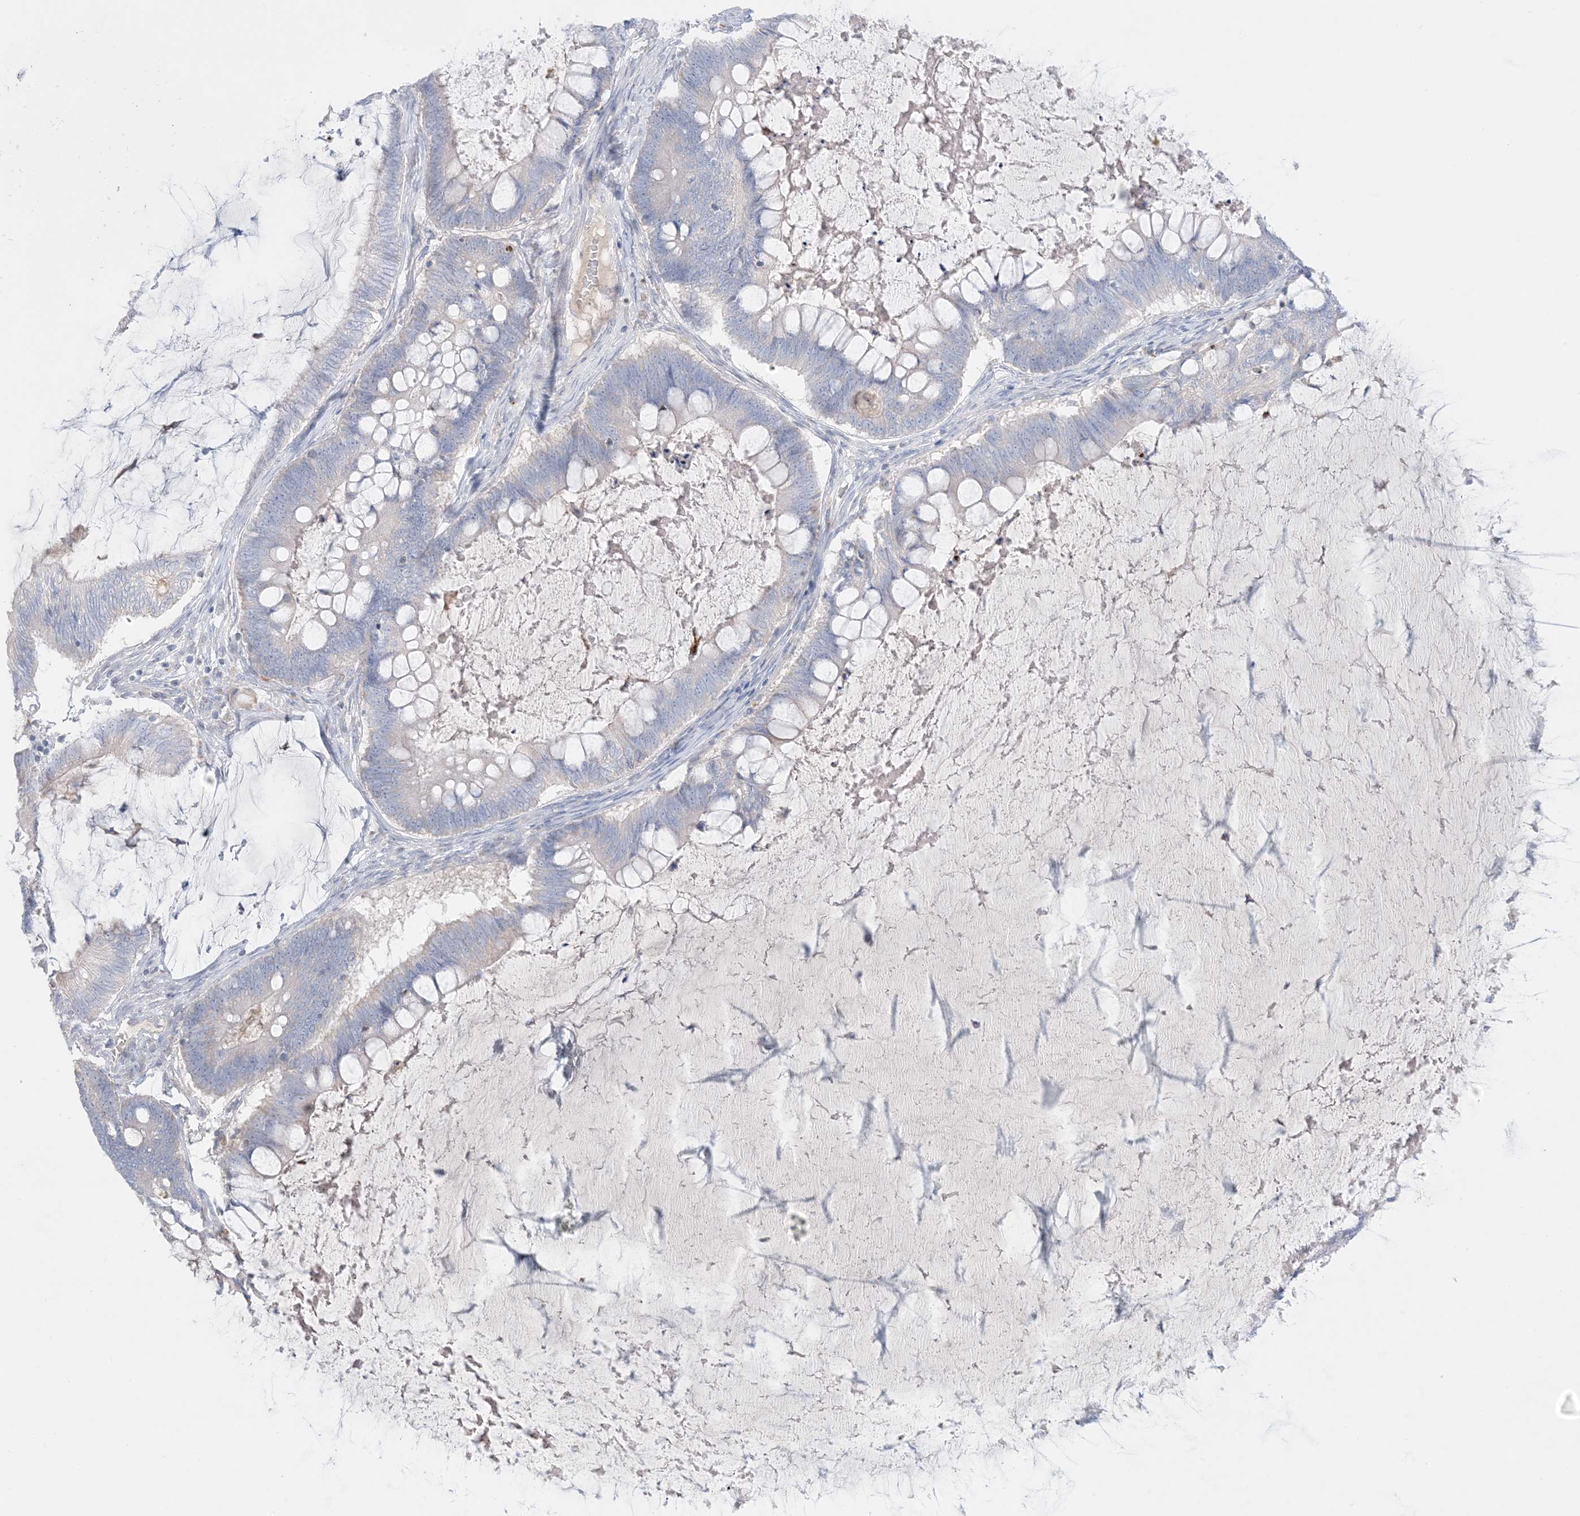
{"staining": {"intensity": "negative", "quantity": "none", "location": "none"}, "tissue": "ovarian cancer", "cell_type": "Tumor cells", "image_type": "cancer", "snomed": [{"axis": "morphology", "description": "Cystadenocarcinoma, mucinous, NOS"}, {"axis": "topography", "description": "Ovary"}], "caption": "High magnification brightfield microscopy of mucinous cystadenocarcinoma (ovarian) stained with DAB (3,3'-diaminobenzidine) (brown) and counterstained with hematoxylin (blue): tumor cells show no significant staining.", "gene": "KCTD6", "patient": {"sex": "female", "age": 61}}